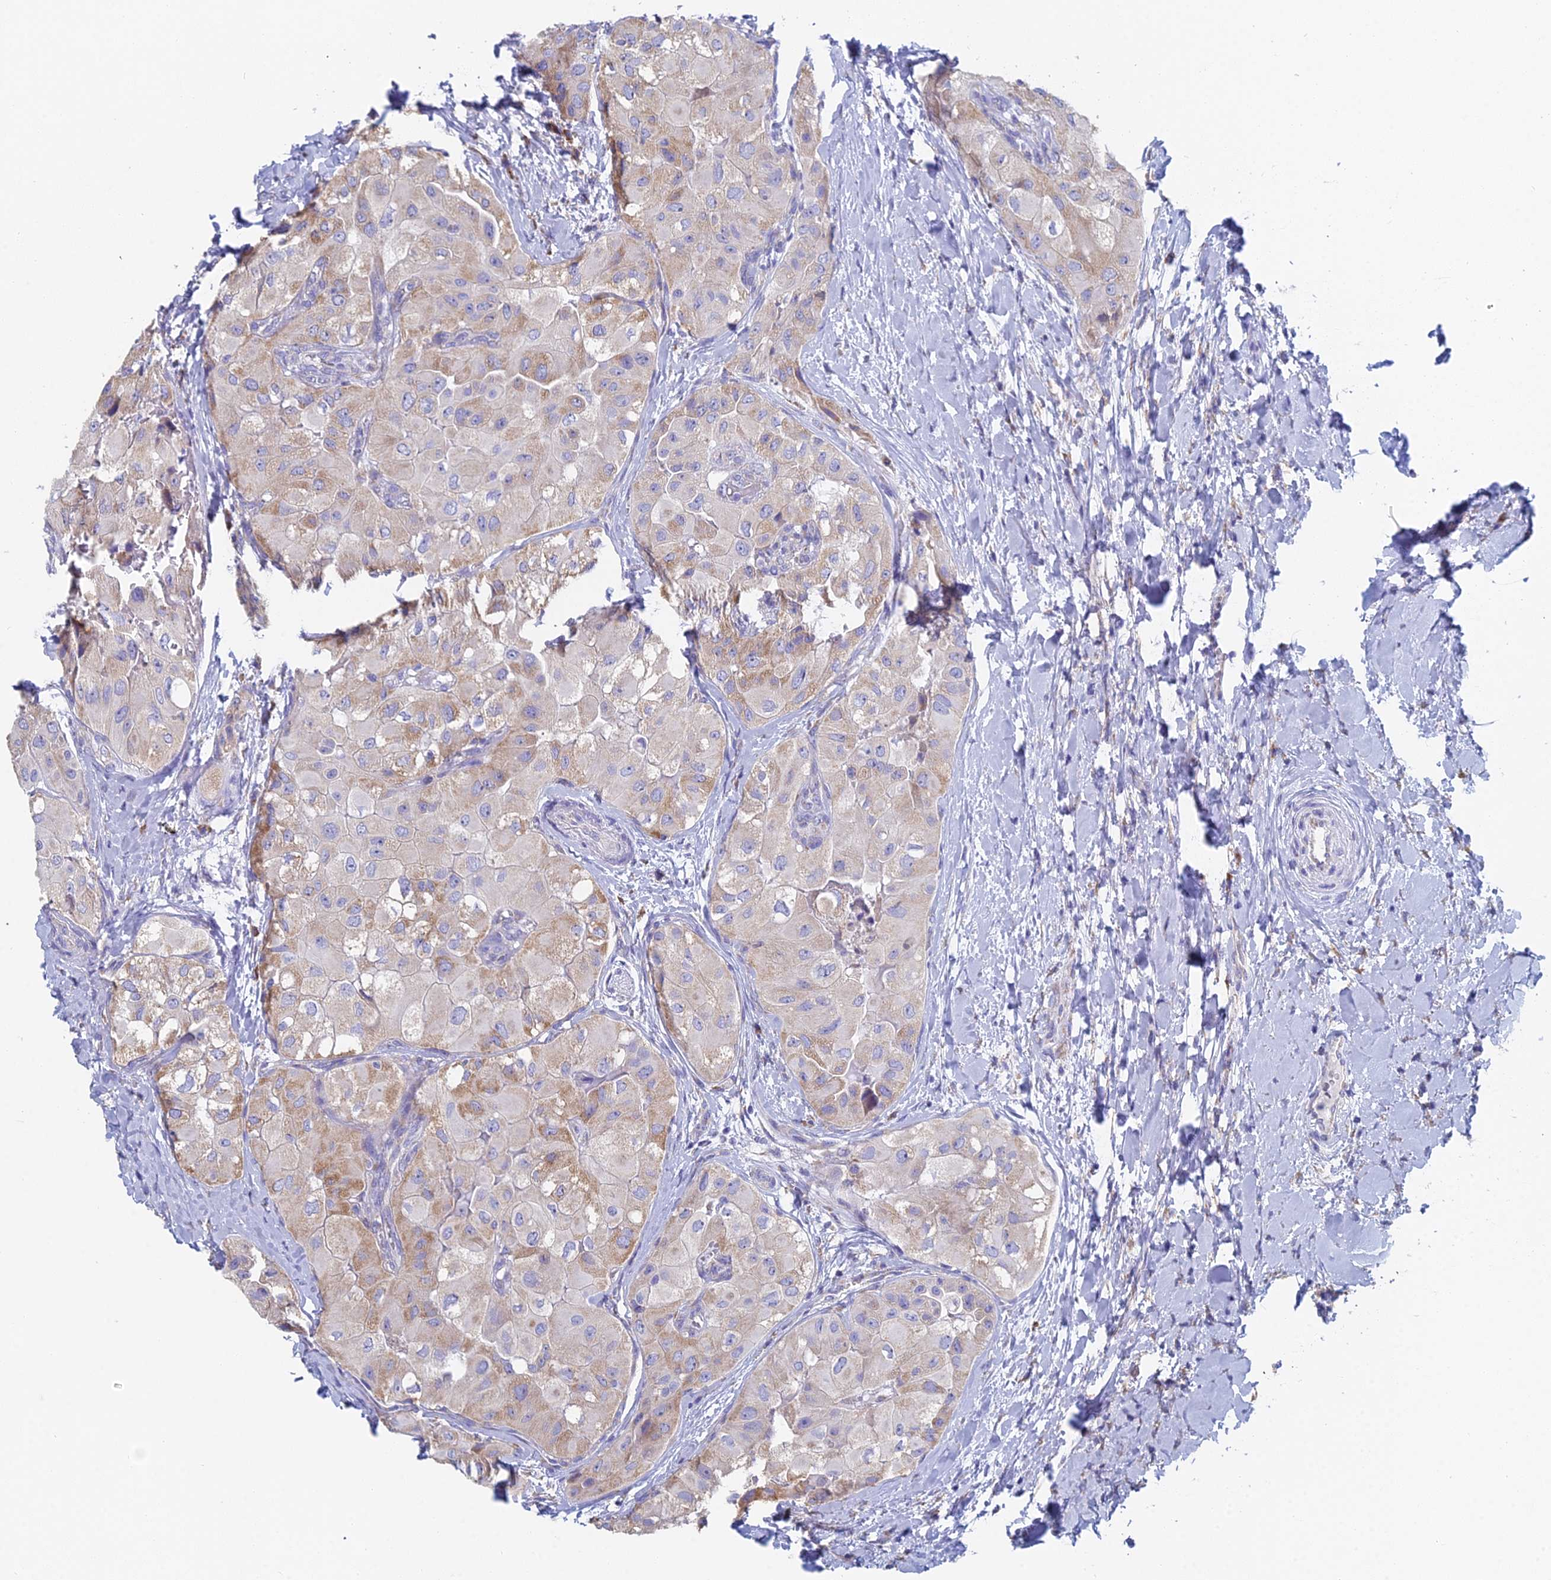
{"staining": {"intensity": "moderate", "quantity": "25%-75%", "location": "cytoplasmic/membranous"}, "tissue": "thyroid cancer", "cell_type": "Tumor cells", "image_type": "cancer", "snomed": [{"axis": "morphology", "description": "Normal tissue, NOS"}, {"axis": "morphology", "description": "Papillary adenocarcinoma, NOS"}, {"axis": "topography", "description": "Thyroid gland"}], "caption": "About 25%-75% of tumor cells in human thyroid cancer display moderate cytoplasmic/membranous protein positivity as visualized by brown immunohistochemical staining.", "gene": "CRACR2B", "patient": {"sex": "female", "age": 59}}